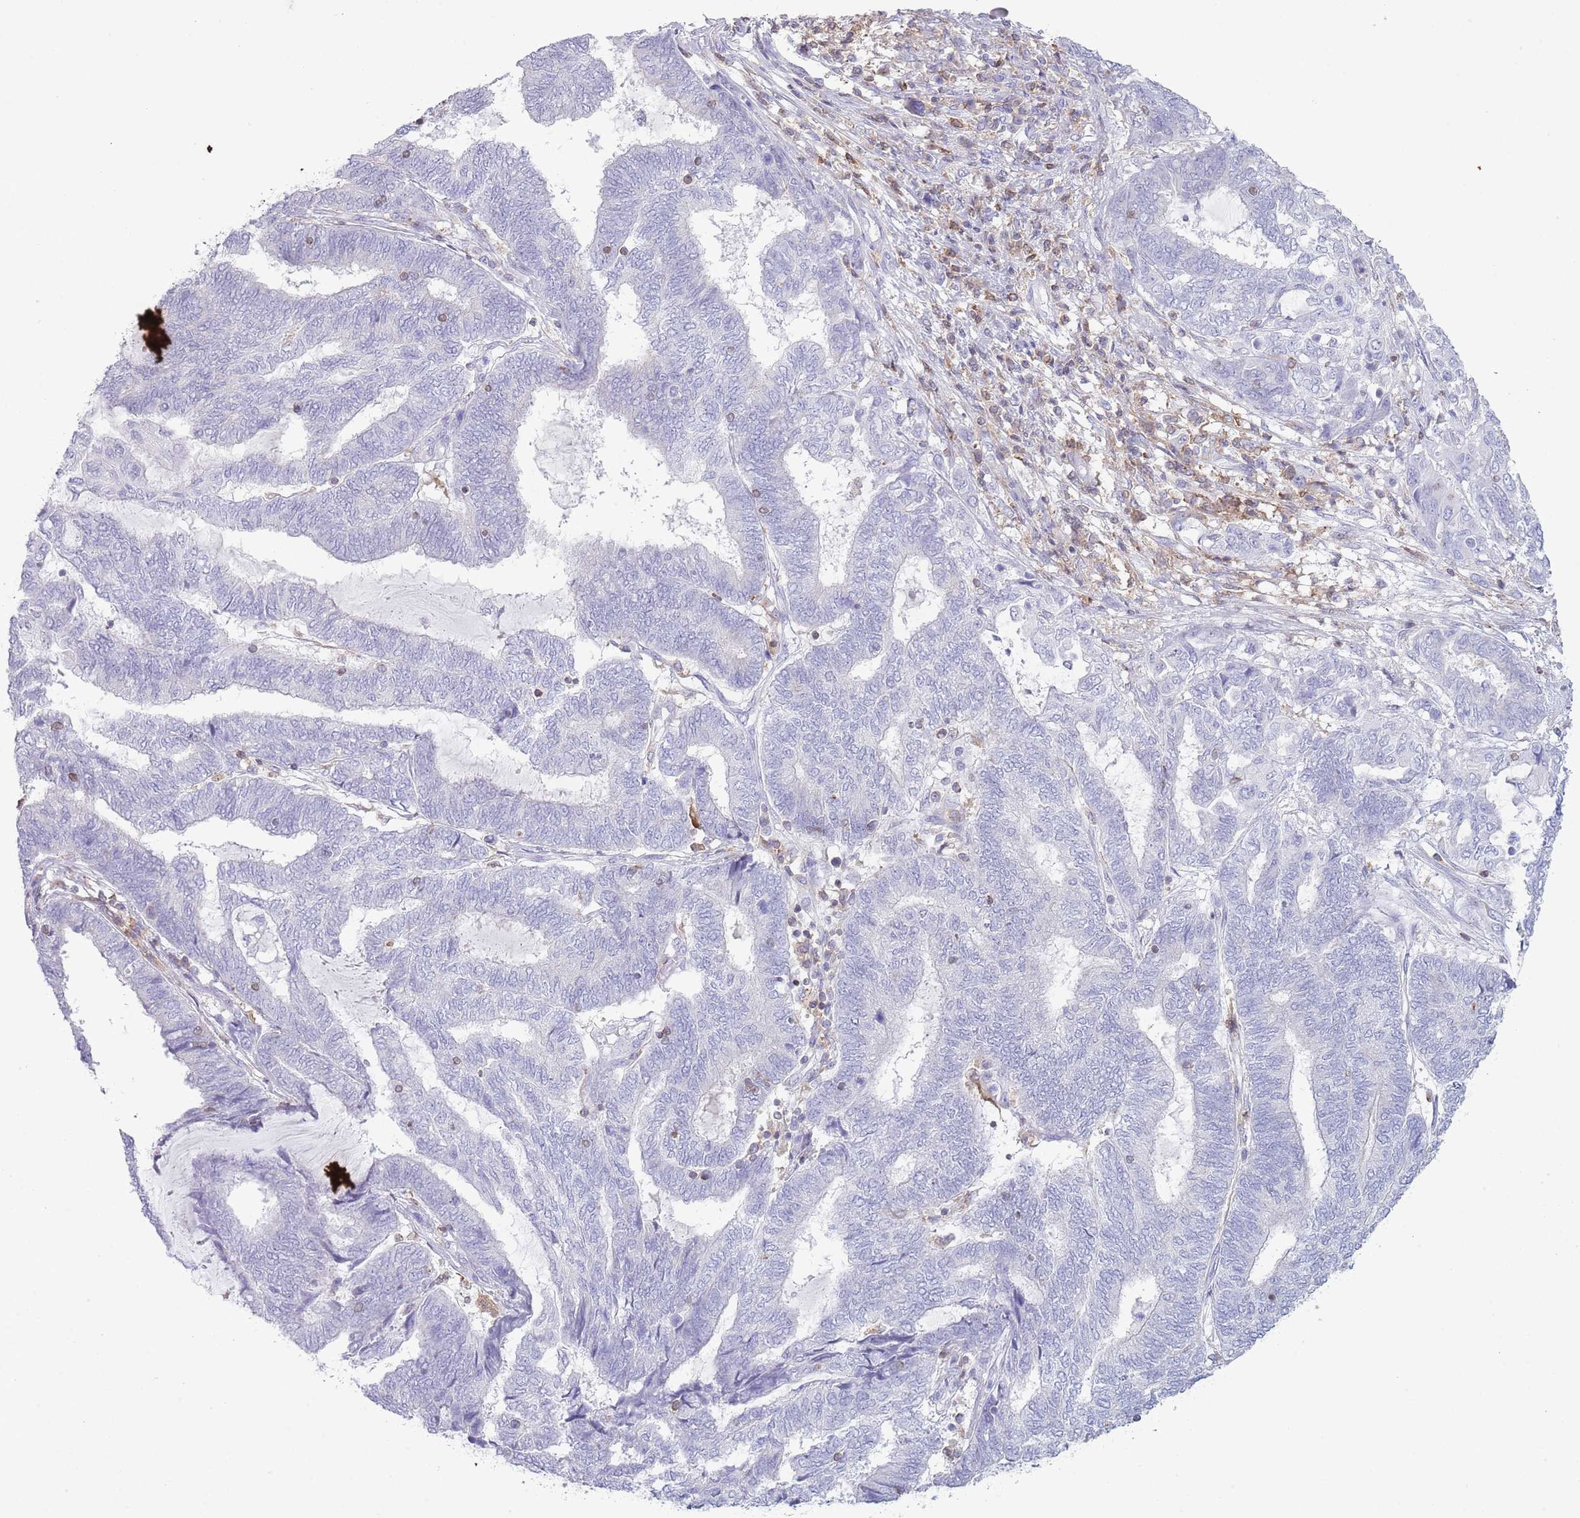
{"staining": {"intensity": "negative", "quantity": "none", "location": "none"}, "tissue": "endometrial cancer", "cell_type": "Tumor cells", "image_type": "cancer", "snomed": [{"axis": "morphology", "description": "Adenocarcinoma, NOS"}, {"axis": "topography", "description": "Uterus"}, {"axis": "topography", "description": "Endometrium"}], "caption": "High power microscopy histopathology image of an immunohistochemistry (IHC) photomicrograph of endometrial adenocarcinoma, revealing no significant expression in tumor cells. (Immunohistochemistry, brightfield microscopy, high magnification).", "gene": "LPXN", "patient": {"sex": "female", "age": 70}}